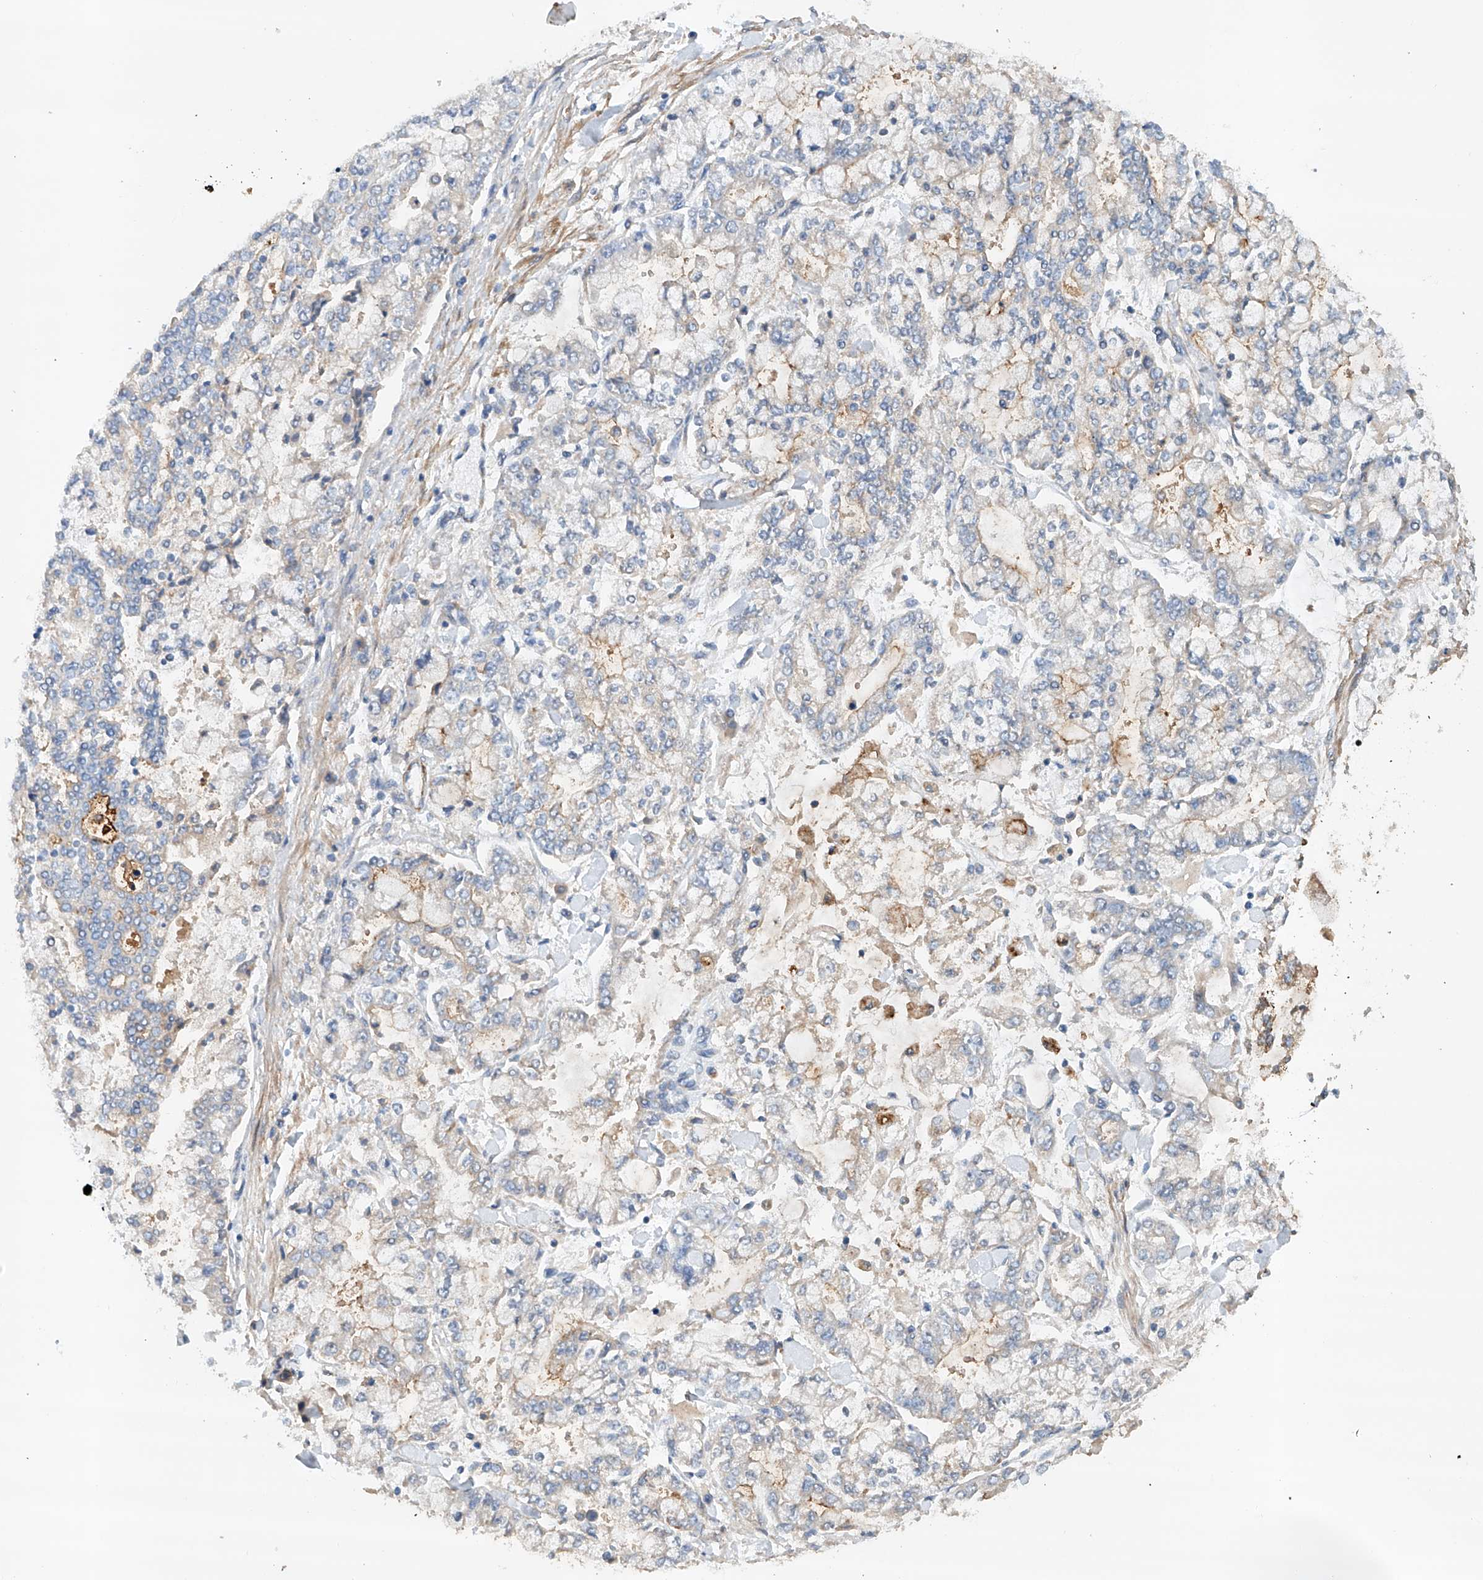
{"staining": {"intensity": "negative", "quantity": "none", "location": "none"}, "tissue": "stomach cancer", "cell_type": "Tumor cells", "image_type": "cancer", "snomed": [{"axis": "morphology", "description": "Normal tissue, NOS"}, {"axis": "morphology", "description": "Adenocarcinoma, NOS"}, {"axis": "topography", "description": "Stomach, upper"}, {"axis": "topography", "description": "Stomach"}], "caption": "Tumor cells show no significant protein staining in stomach cancer. (Immunohistochemistry, brightfield microscopy, high magnification).", "gene": "GPC4", "patient": {"sex": "male", "age": 76}}